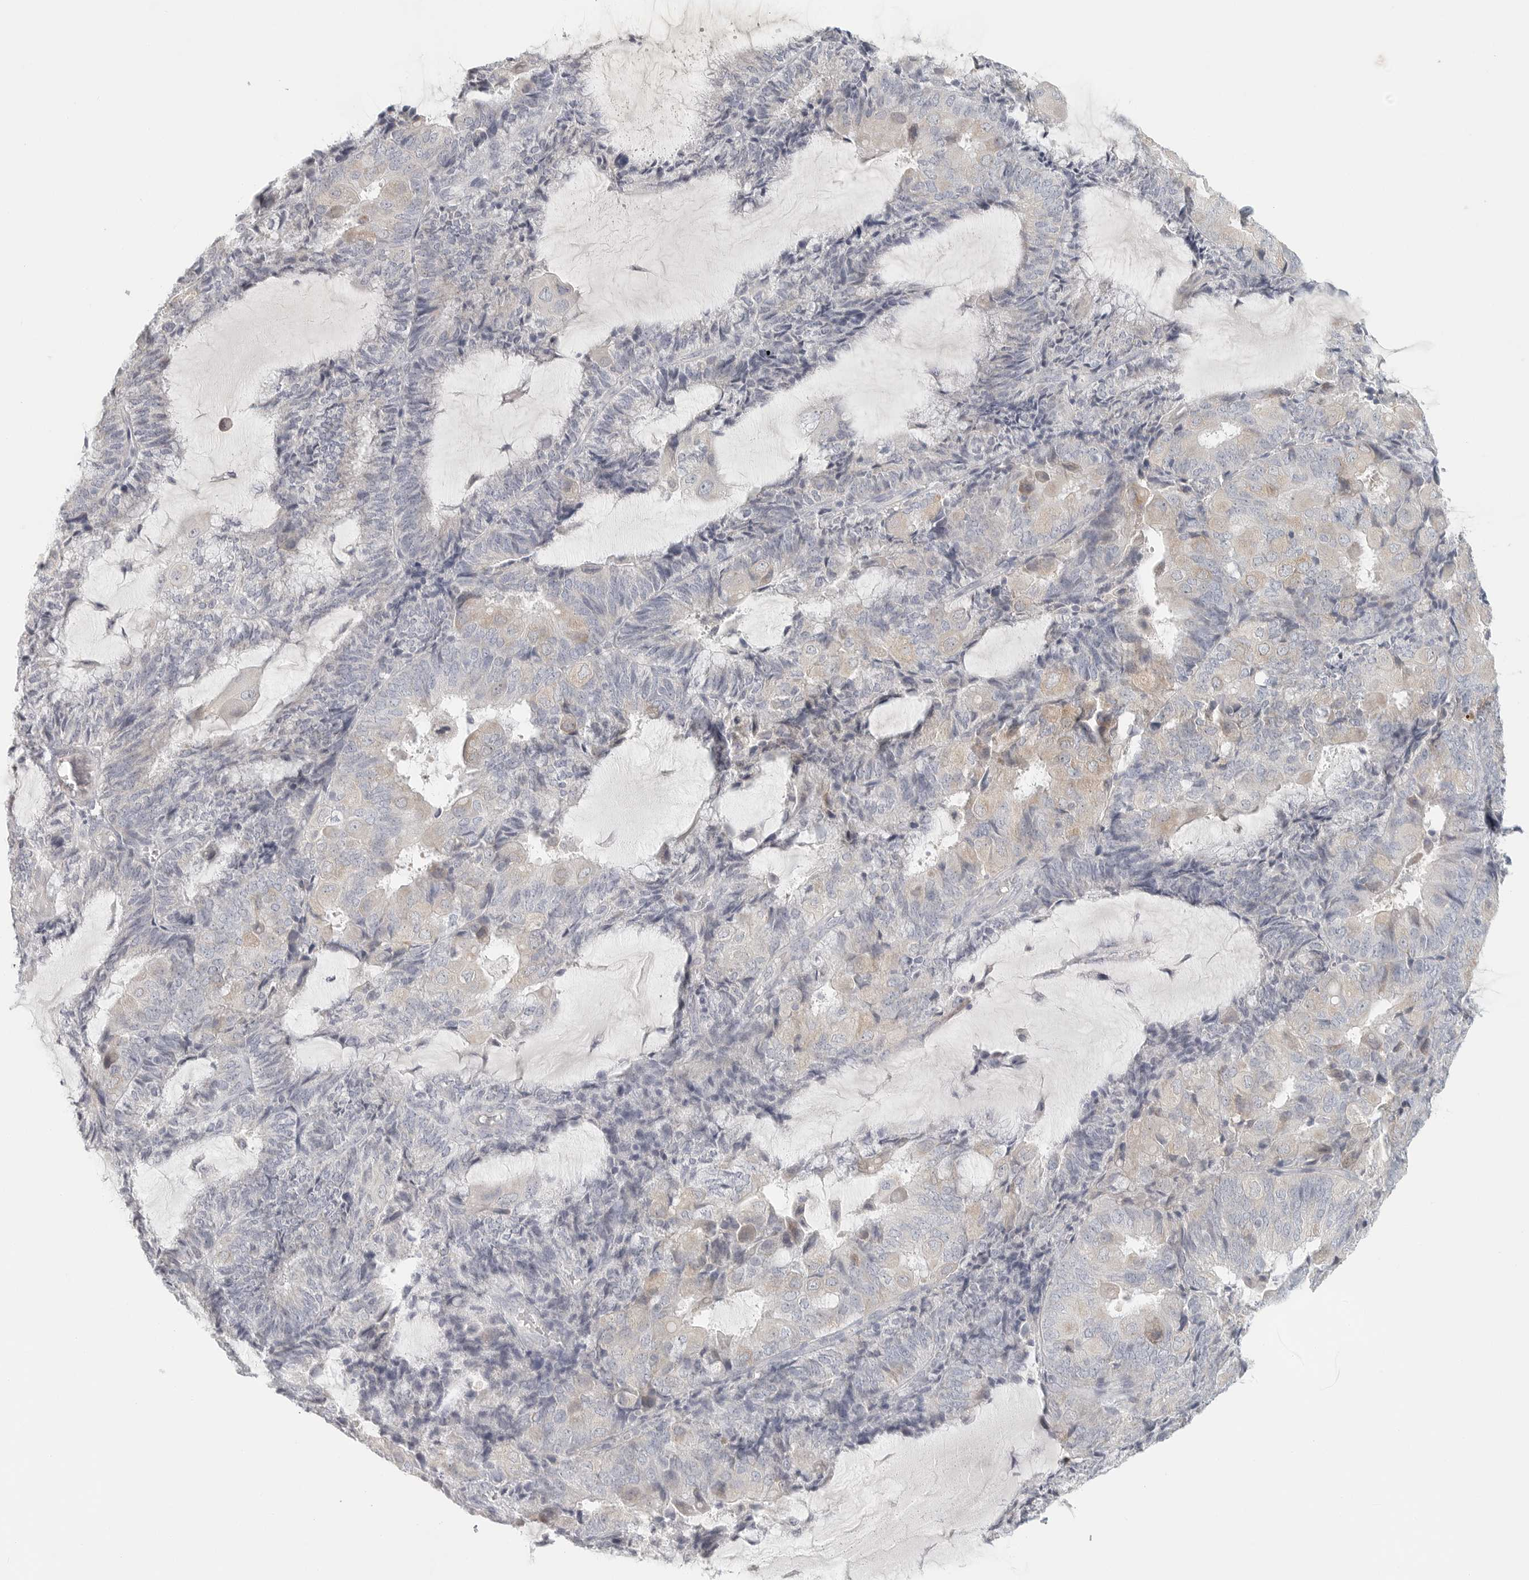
{"staining": {"intensity": "negative", "quantity": "none", "location": "none"}, "tissue": "endometrial cancer", "cell_type": "Tumor cells", "image_type": "cancer", "snomed": [{"axis": "morphology", "description": "Adenocarcinoma, NOS"}, {"axis": "topography", "description": "Endometrium"}], "caption": "Tumor cells show no significant protein expression in endometrial cancer.", "gene": "SLC25A36", "patient": {"sex": "female", "age": 81}}